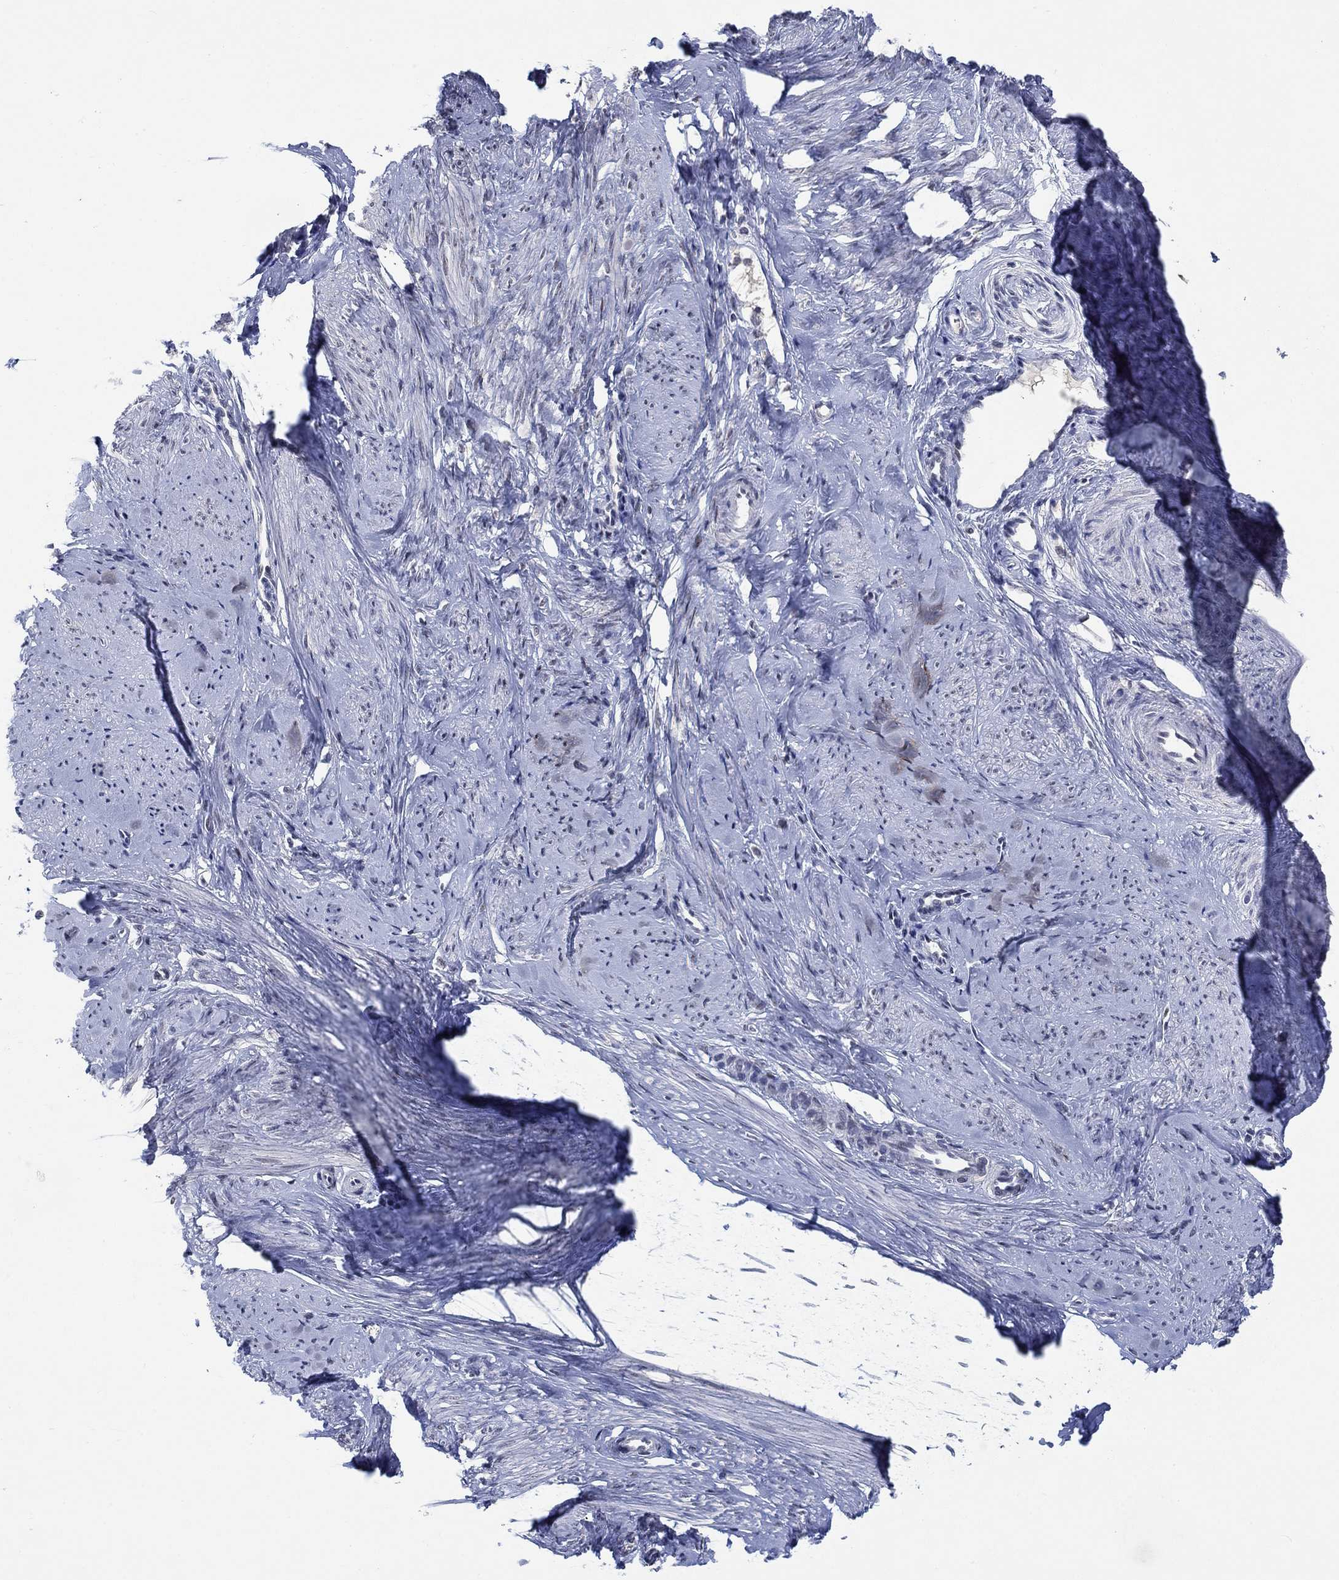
{"staining": {"intensity": "negative", "quantity": "none", "location": "none"}, "tissue": "smooth muscle", "cell_type": "Smooth muscle cells", "image_type": "normal", "snomed": [{"axis": "morphology", "description": "Normal tissue, NOS"}, {"axis": "topography", "description": "Smooth muscle"}], "caption": "Smooth muscle cells show no significant positivity in unremarkable smooth muscle. (Stains: DAB immunohistochemistry (IHC) with hematoxylin counter stain, Microscopy: brightfield microscopy at high magnification).", "gene": "HTN1", "patient": {"sex": "female", "age": 48}}